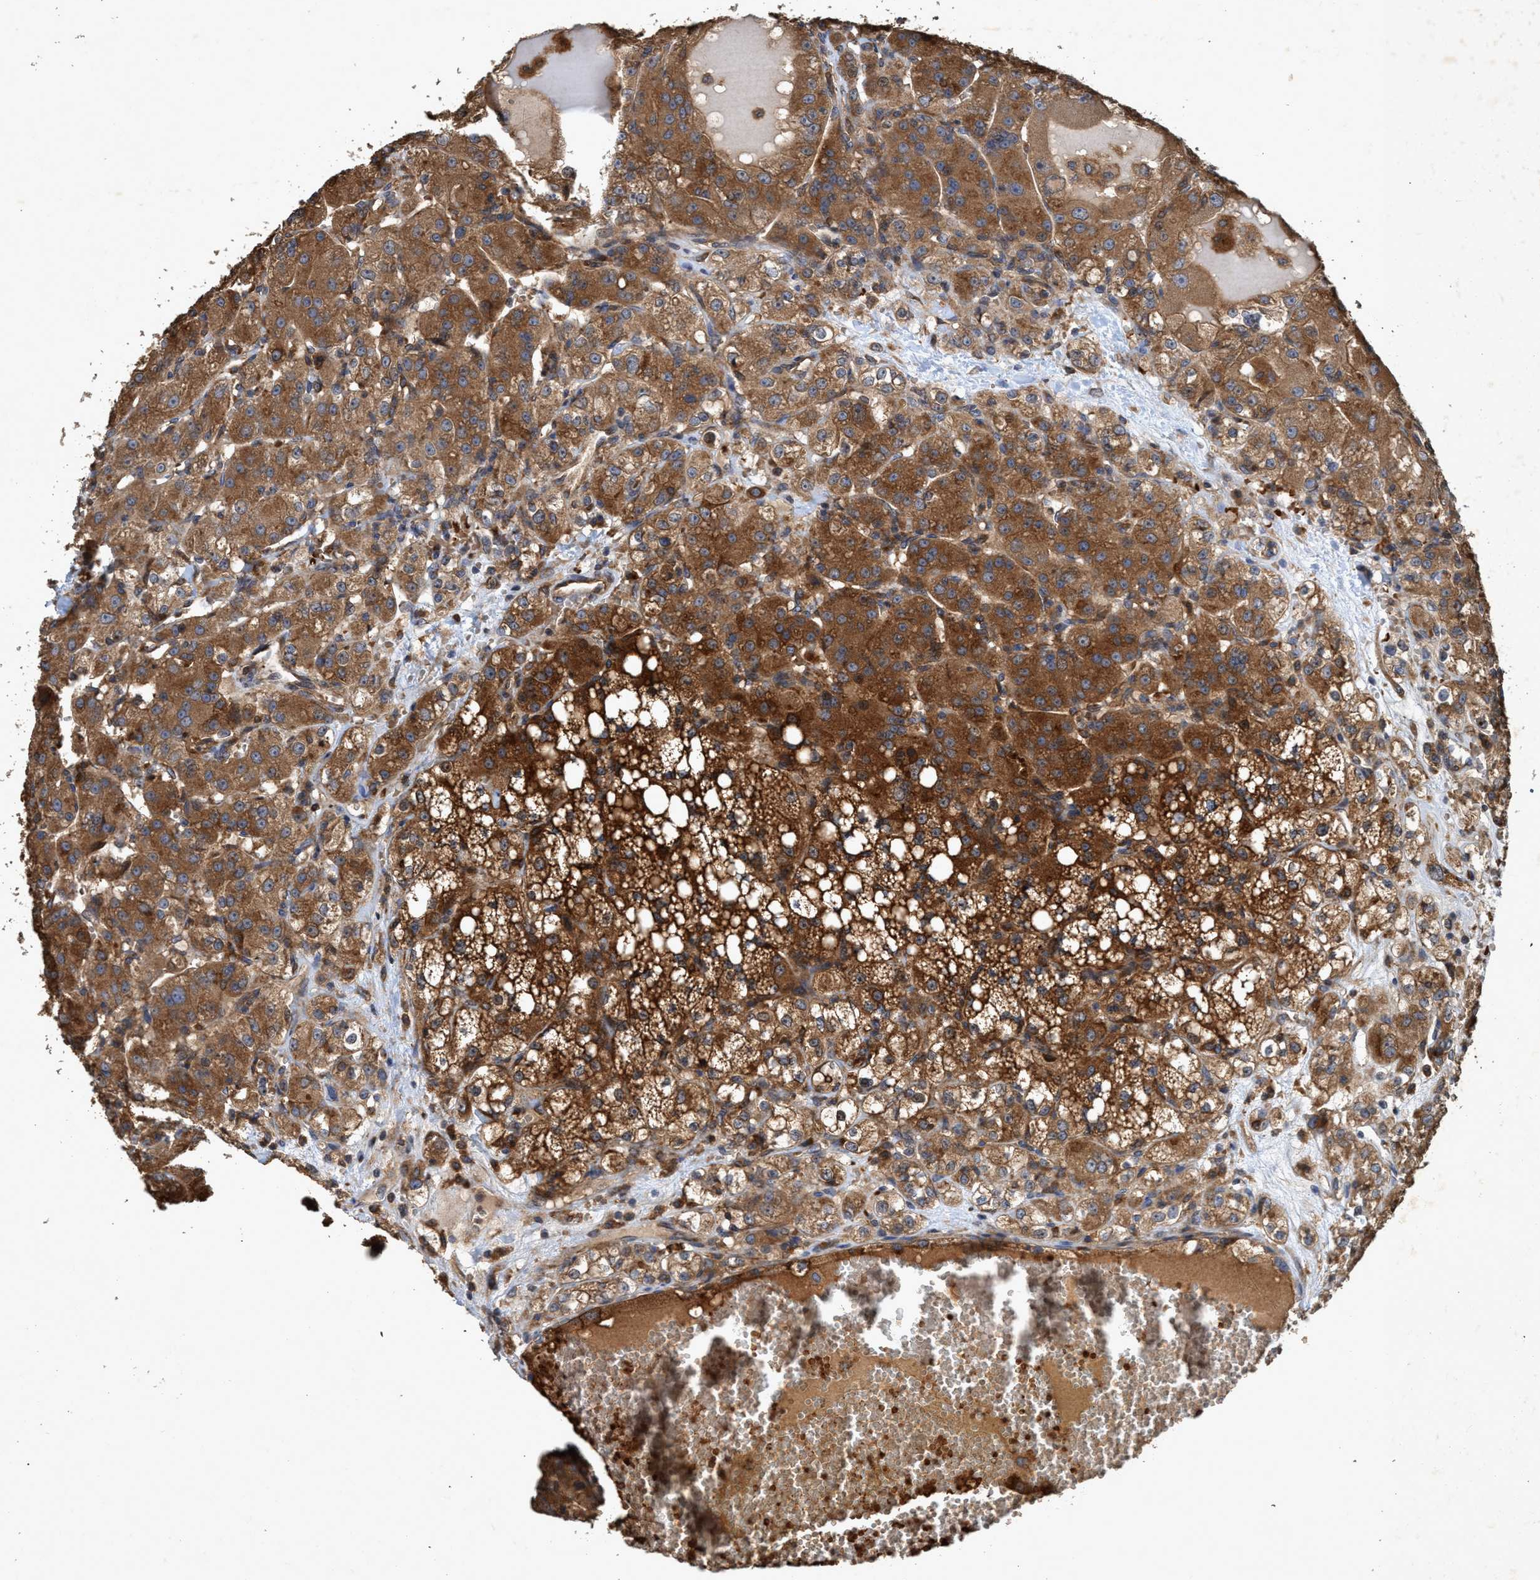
{"staining": {"intensity": "moderate", "quantity": ">75%", "location": "cytoplasmic/membranous"}, "tissue": "renal cancer", "cell_type": "Tumor cells", "image_type": "cancer", "snomed": [{"axis": "morphology", "description": "Normal tissue, NOS"}, {"axis": "morphology", "description": "Adenocarcinoma, NOS"}, {"axis": "topography", "description": "Kidney"}], "caption": "Immunohistochemistry image of human renal cancer stained for a protein (brown), which reveals medium levels of moderate cytoplasmic/membranous staining in approximately >75% of tumor cells.", "gene": "CHMP6", "patient": {"sex": "male", "age": 61}}